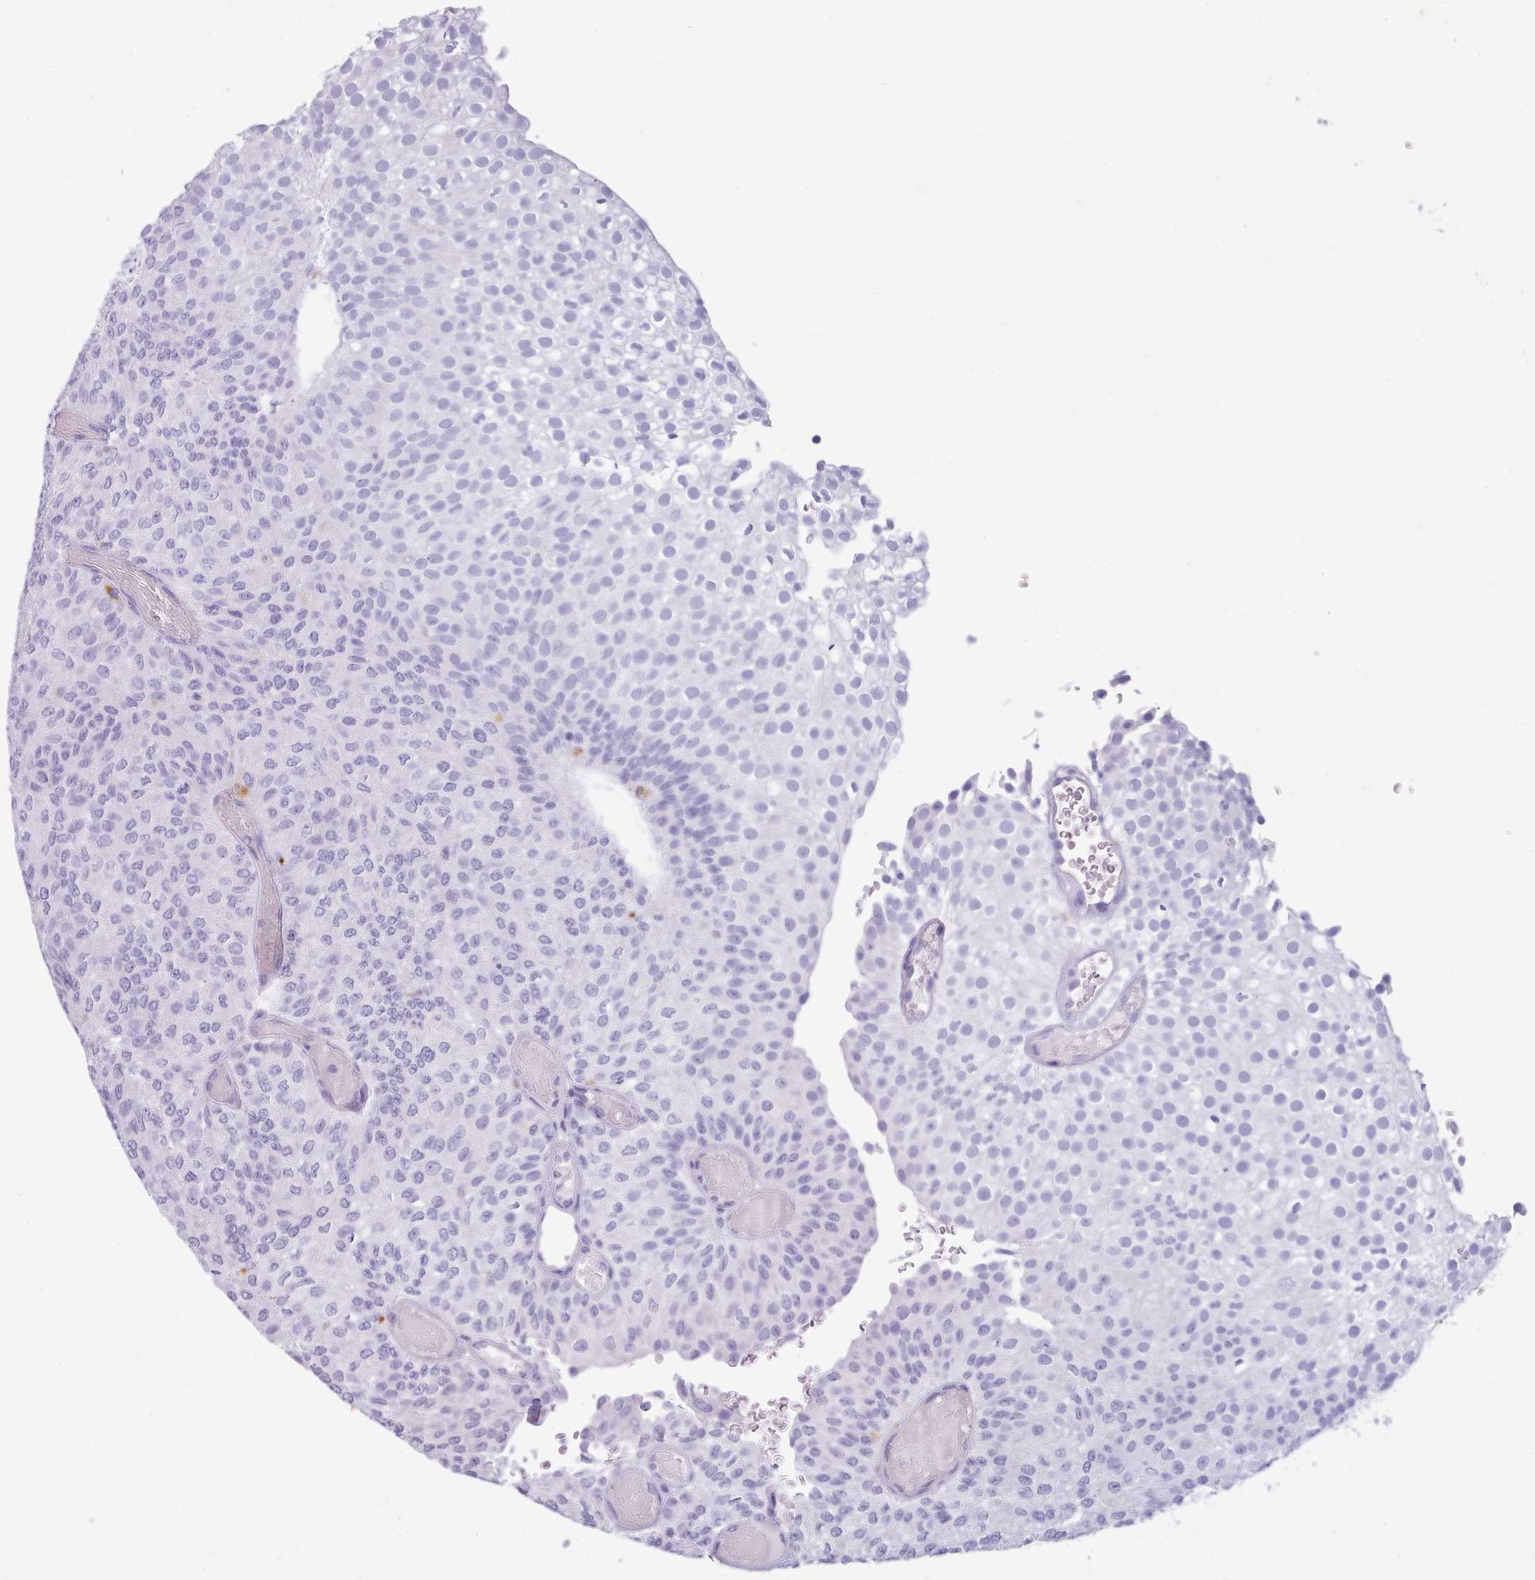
{"staining": {"intensity": "negative", "quantity": "none", "location": "none"}, "tissue": "urothelial cancer", "cell_type": "Tumor cells", "image_type": "cancer", "snomed": [{"axis": "morphology", "description": "Urothelial carcinoma, Low grade"}, {"axis": "topography", "description": "Urinary bladder"}], "caption": "Immunohistochemistry of urothelial cancer exhibits no expression in tumor cells.", "gene": "GAA", "patient": {"sex": "male", "age": 78}}